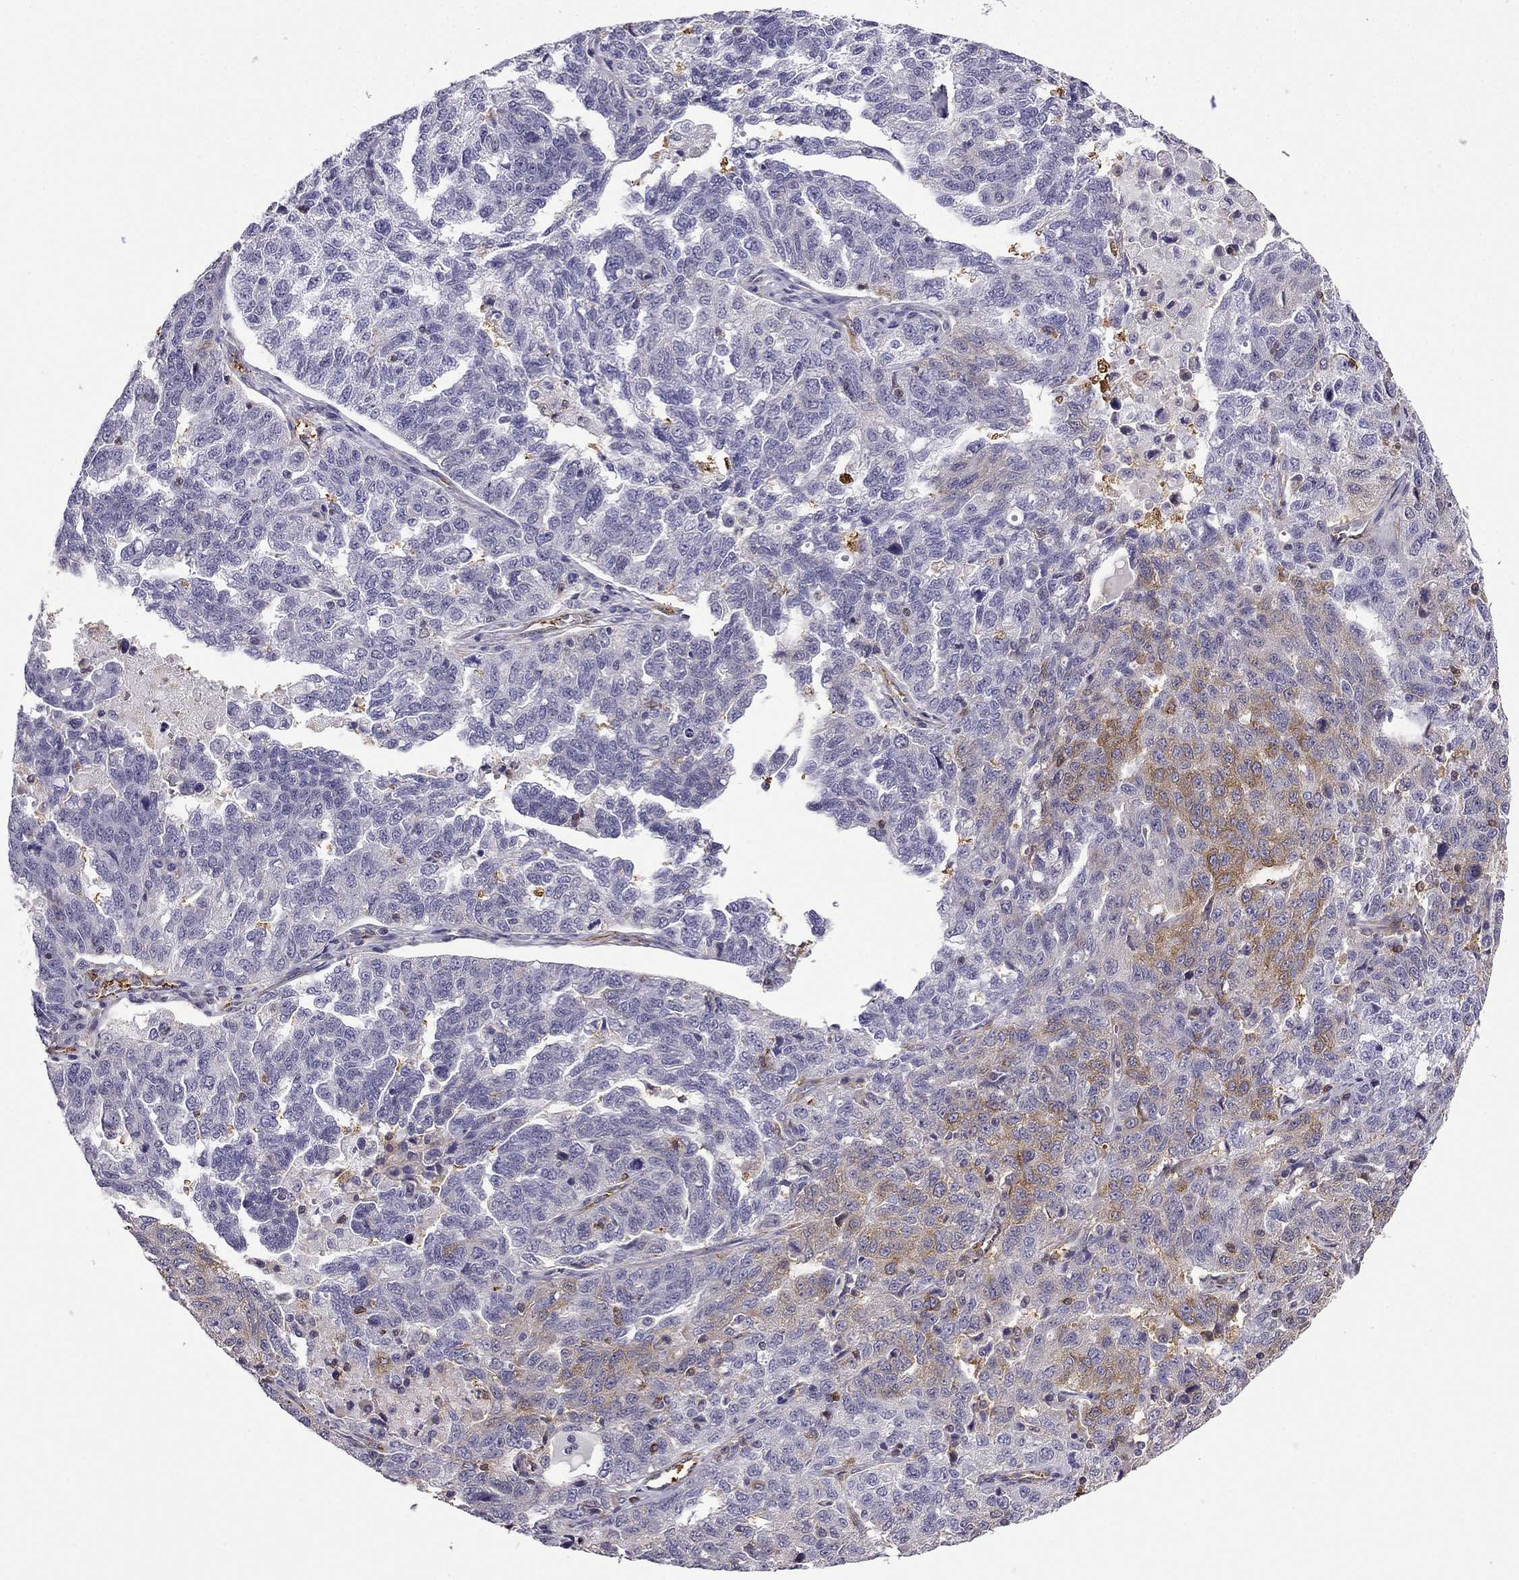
{"staining": {"intensity": "moderate", "quantity": "<25%", "location": "cytoplasmic/membranous"}, "tissue": "ovarian cancer", "cell_type": "Tumor cells", "image_type": "cancer", "snomed": [{"axis": "morphology", "description": "Cystadenocarcinoma, serous, NOS"}, {"axis": "topography", "description": "Ovary"}], "caption": "Immunohistochemical staining of ovarian cancer (serous cystadenocarcinoma) displays low levels of moderate cytoplasmic/membranous protein expression in about <25% of tumor cells. (DAB (3,3'-diaminobenzidine) = brown stain, brightfield microscopy at high magnification).", "gene": "MAP4", "patient": {"sex": "female", "age": 71}}